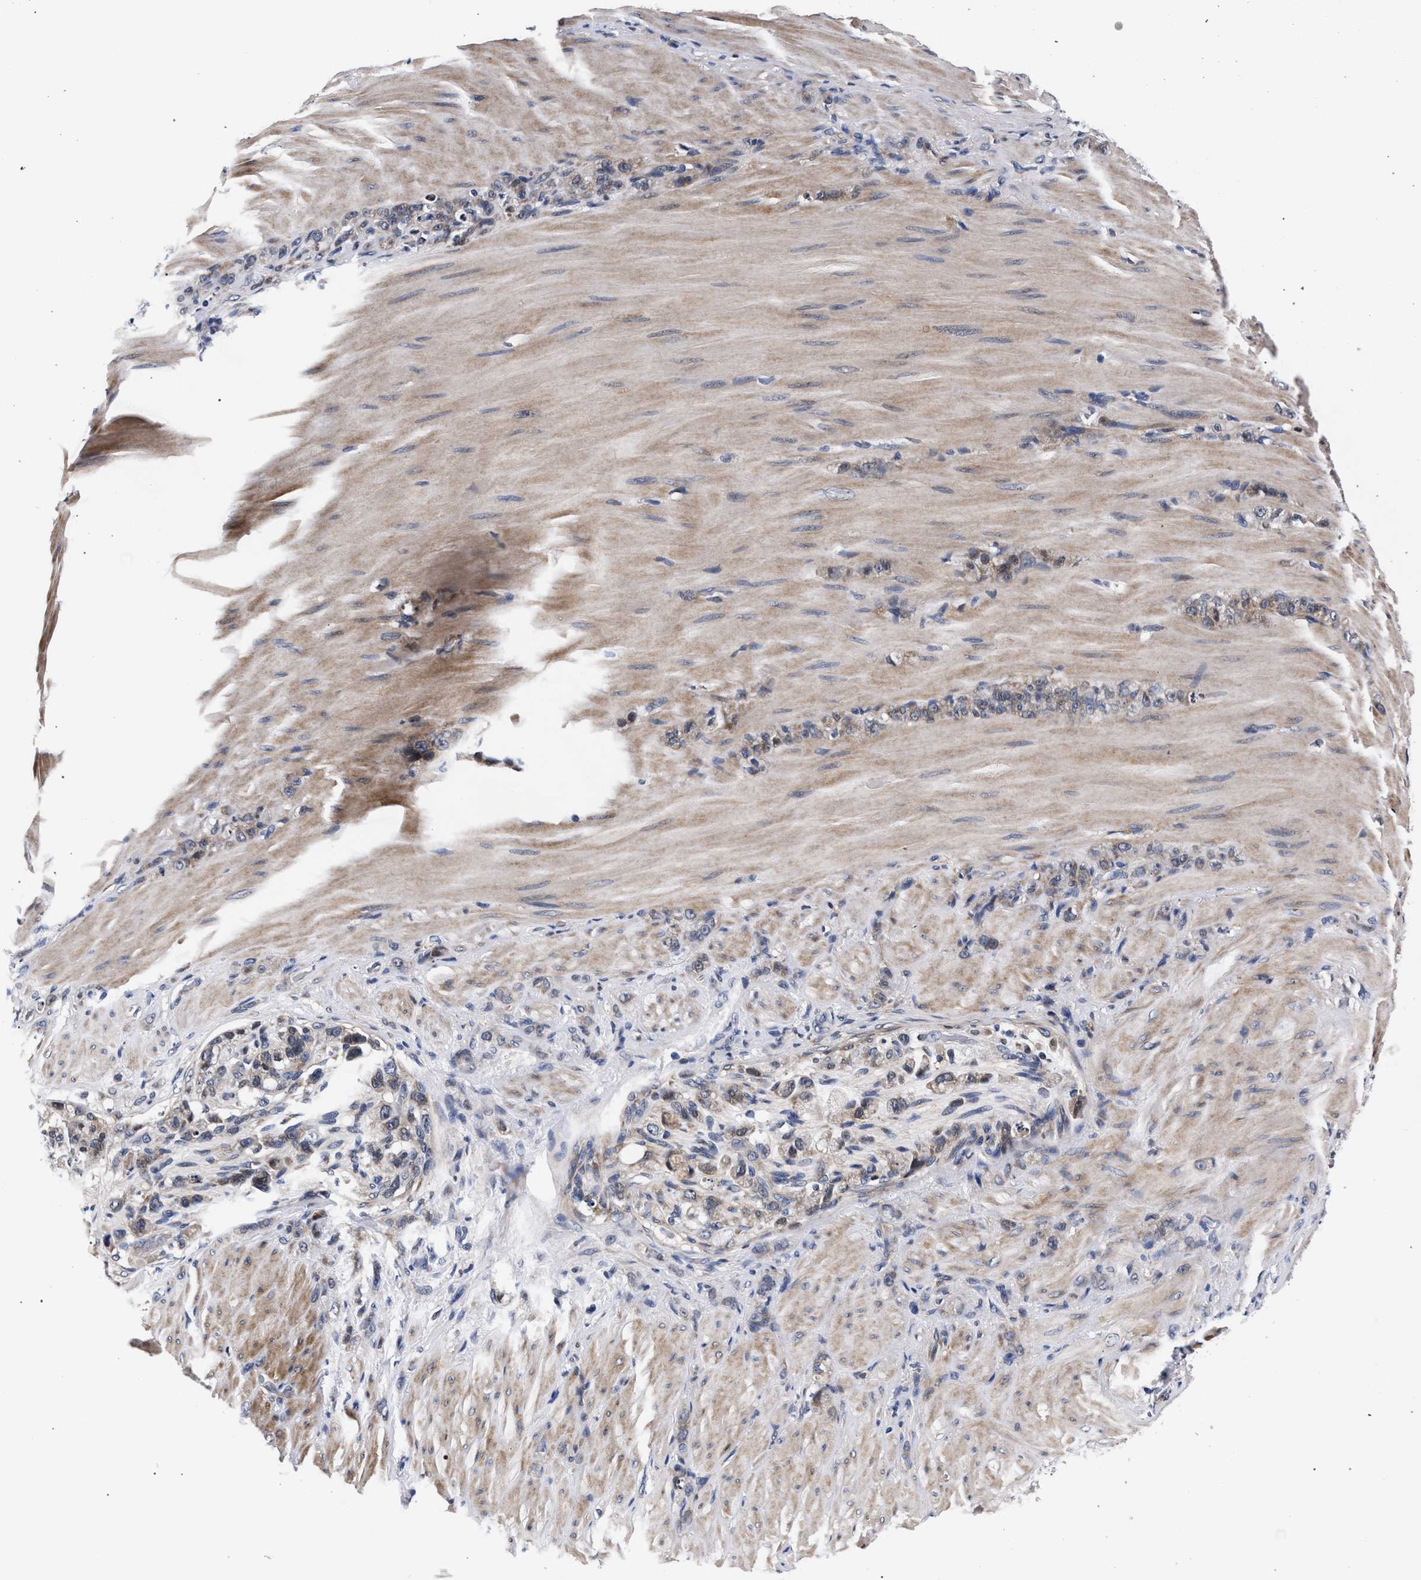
{"staining": {"intensity": "weak", "quantity": ">75%", "location": "cytoplasmic/membranous"}, "tissue": "stomach cancer", "cell_type": "Tumor cells", "image_type": "cancer", "snomed": [{"axis": "morphology", "description": "Normal tissue, NOS"}, {"axis": "morphology", "description": "Adenocarcinoma, NOS"}, {"axis": "topography", "description": "Stomach"}], "caption": "There is low levels of weak cytoplasmic/membranous expression in tumor cells of stomach adenocarcinoma, as demonstrated by immunohistochemical staining (brown color).", "gene": "ZNF462", "patient": {"sex": "male", "age": 82}}